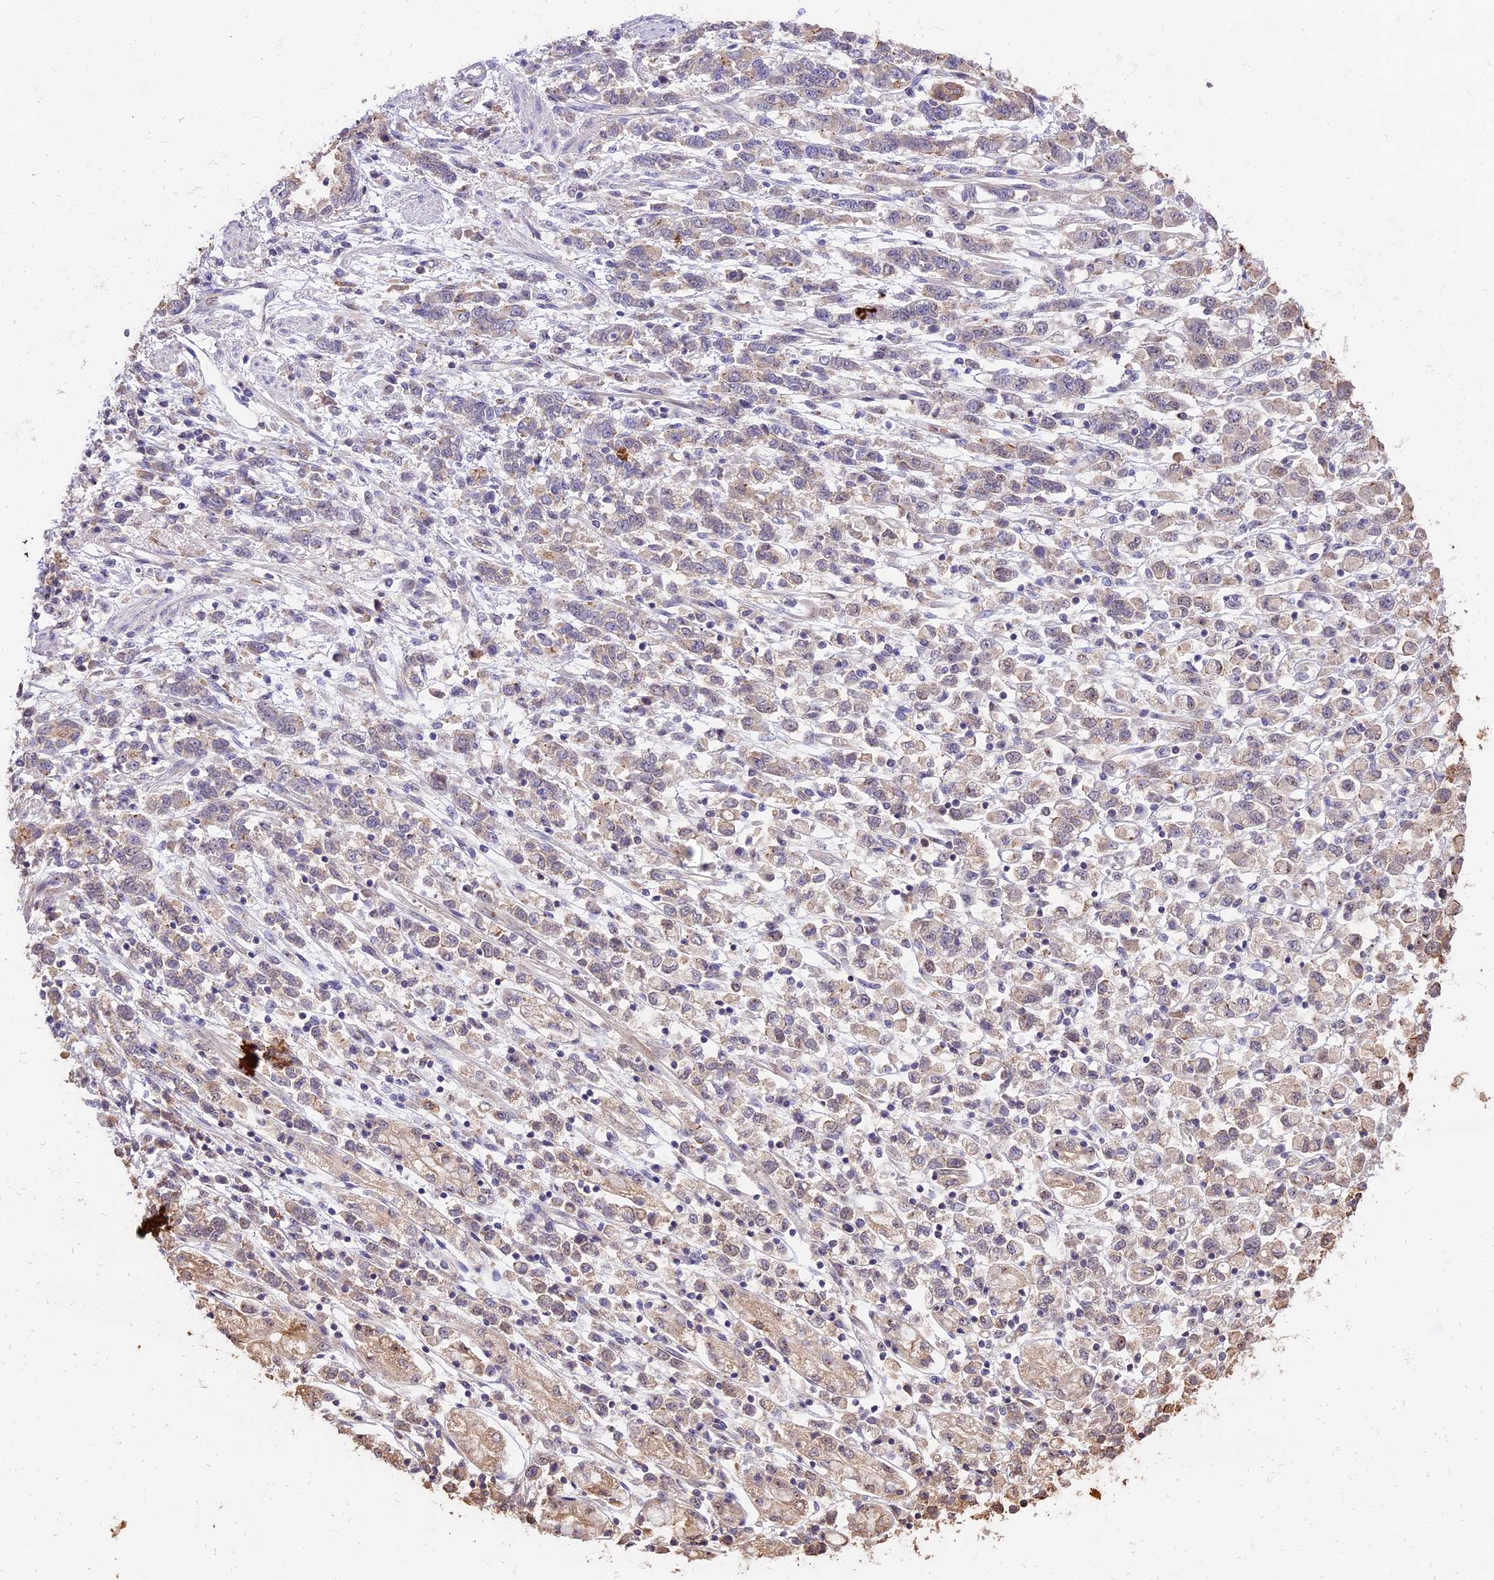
{"staining": {"intensity": "negative", "quantity": "none", "location": "none"}, "tissue": "stomach cancer", "cell_type": "Tumor cells", "image_type": "cancer", "snomed": [{"axis": "morphology", "description": "Adenocarcinoma, NOS"}, {"axis": "topography", "description": "Stomach"}], "caption": "Immunohistochemical staining of adenocarcinoma (stomach) reveals no significant expression in tumor cells.", "gene": "PPP1R37", "patient": {"sex": "female", "age": 76}}